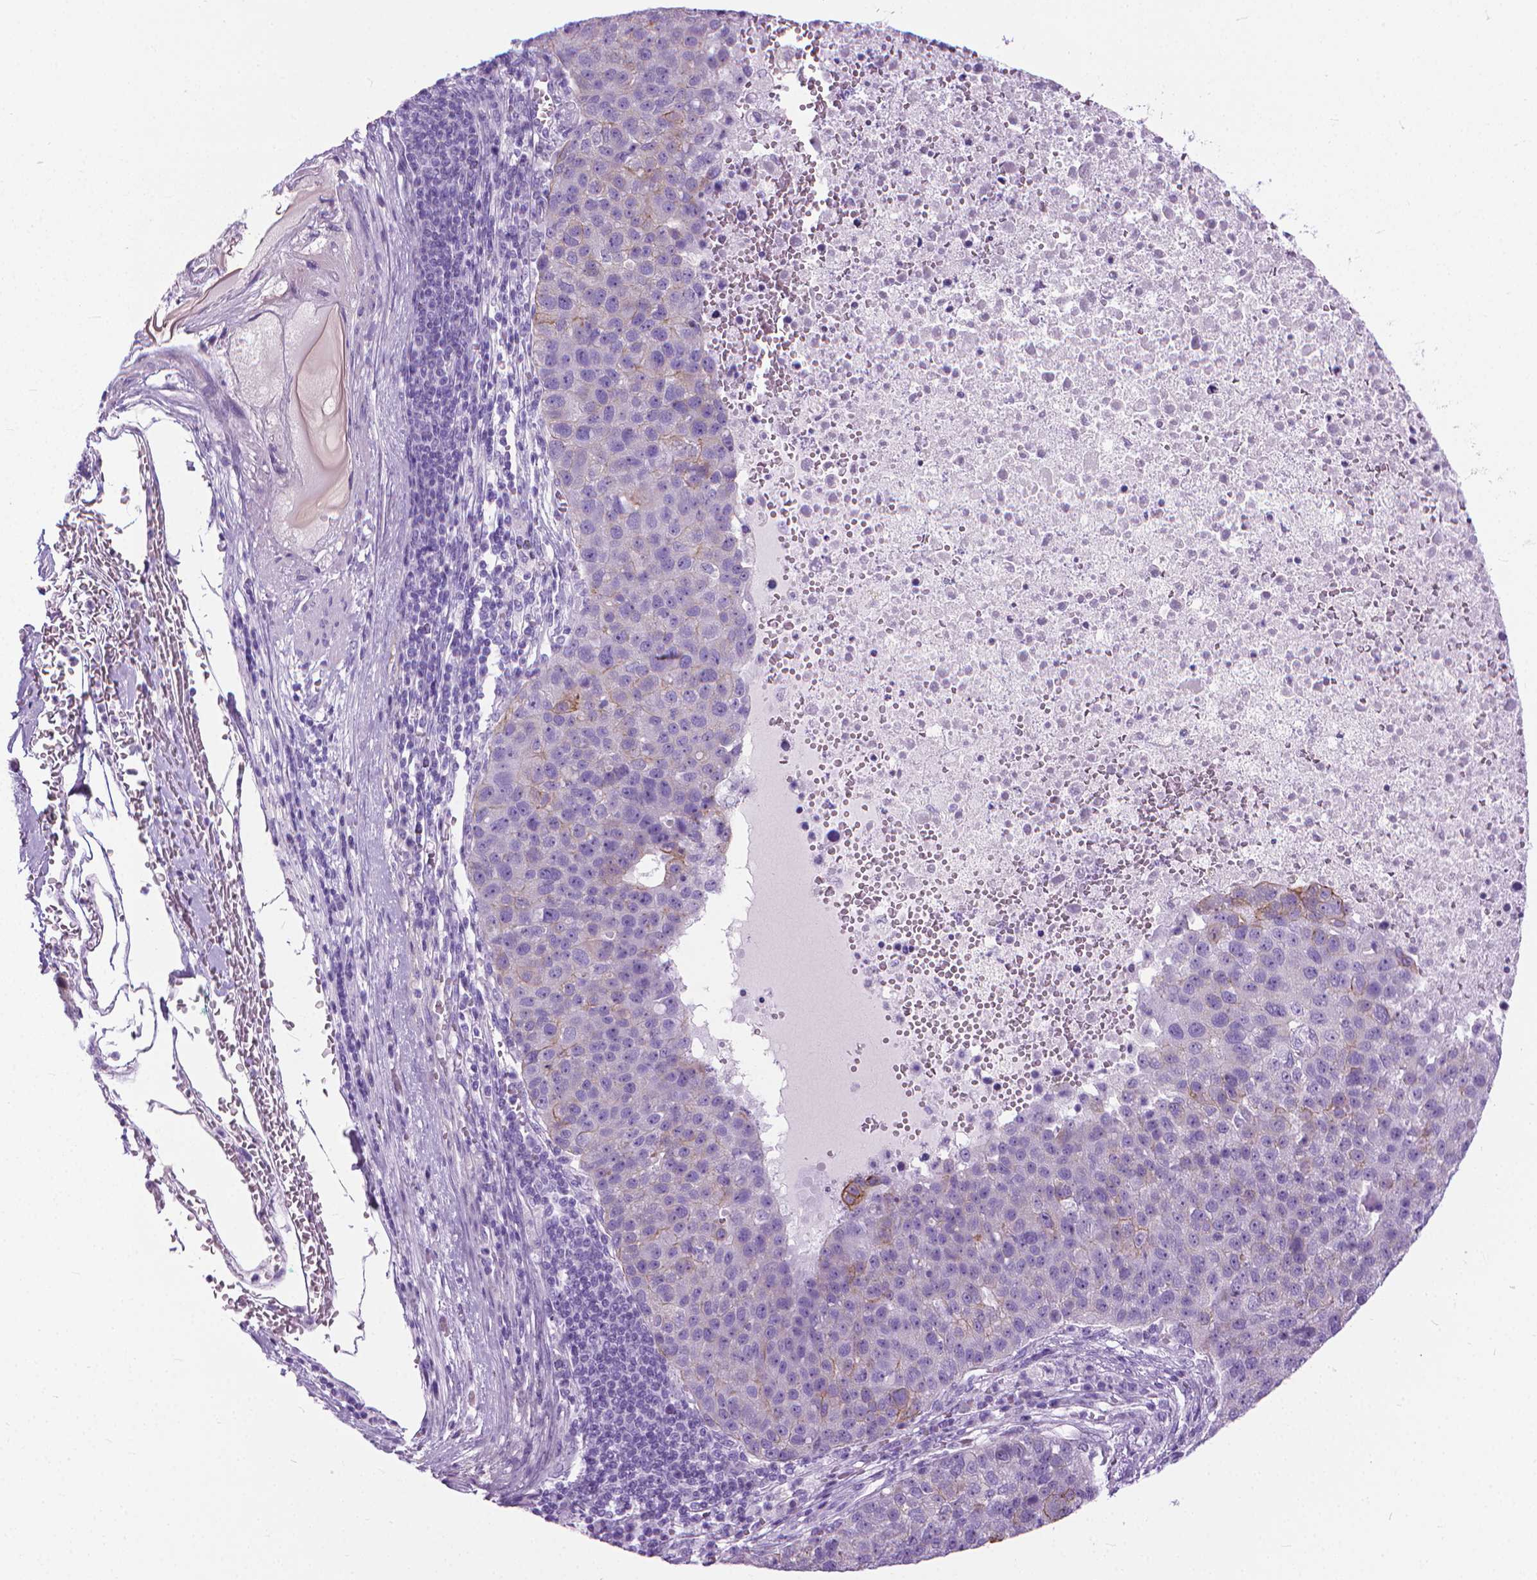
{"staining": {"intensity": "weak", "quantity": "<25%", "location": "cytoplasmic/membranous"}, "tissue": "pancreatic cancer", "cell_type": "Tumor cells", "image_type": "cancer", "snomed": [{"axis": "morphology", "description": "Adenocarcinoma, NOS"}, {"axis": "topography", "description": "Pancreas"}], "caption": "Tumor cells are negative for brown protein staining in adenocarcinoma (pancreatic).", "gene": "HTR2B", "patient": {"sex": "female", "age": 61}}